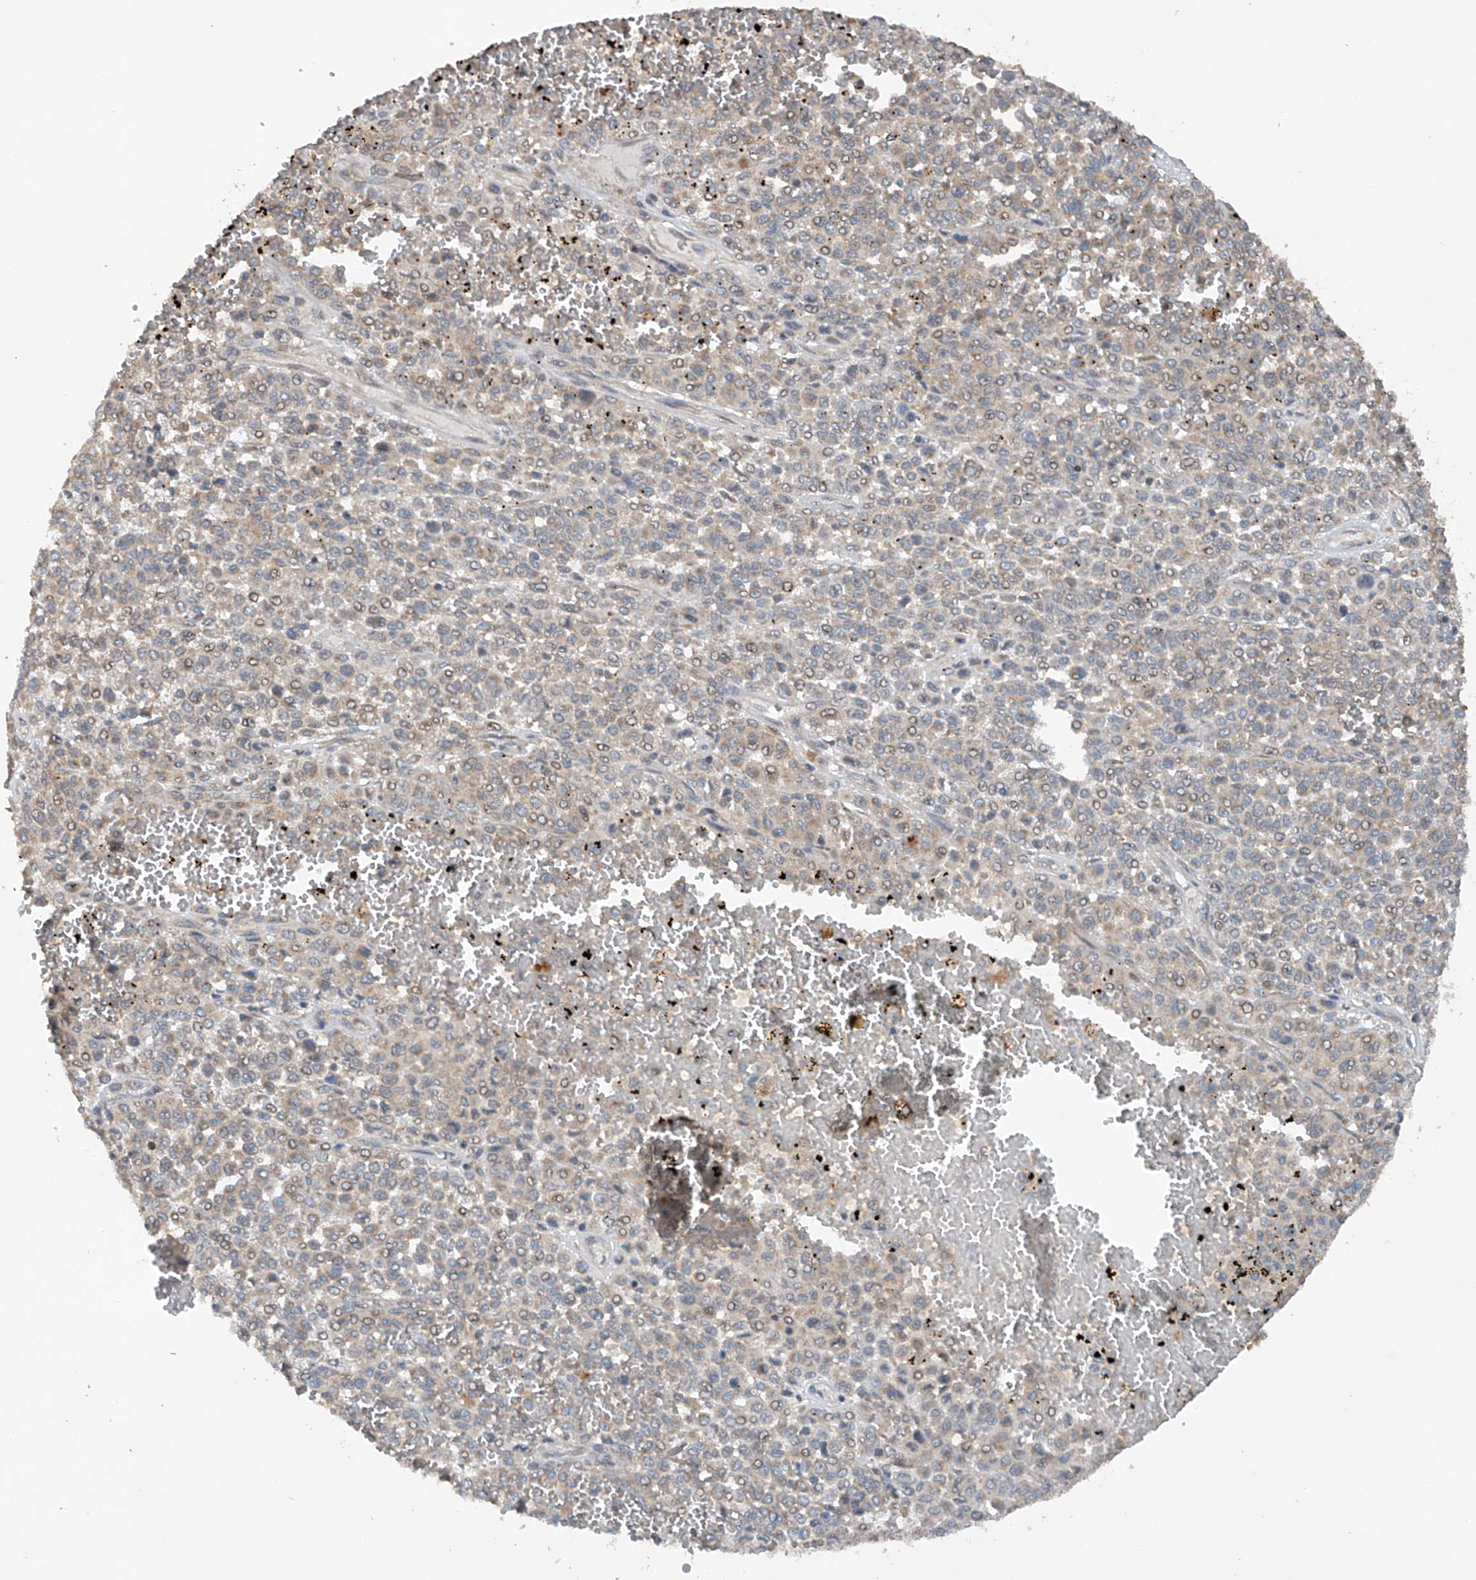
{"staining": {"intensity": "weak", "quantity": "25%-75%", "location": "cytoplasmic/membranous"}, "tissue": "melanoma", "cell_type": "Tumor cells", "image_type": "cancer", "snomed": [{"axis": "morphology", "description": "Malignant melanoma, Metastatic site"}, {"axis": "topography", "description": "Pancreas"}], "caption": "IHC histopathology image of neoplastic tissue: human malignant melanoma (metastatic site) stained using IHC shows low levels of weak protein expression localized specifically in the cytoplasmic/membranous of tumor cells, appearing as a cytoplasmic/membranous brown color.", "gene": "CEP85L", "patient": {"sex": "female", "age": 30}}